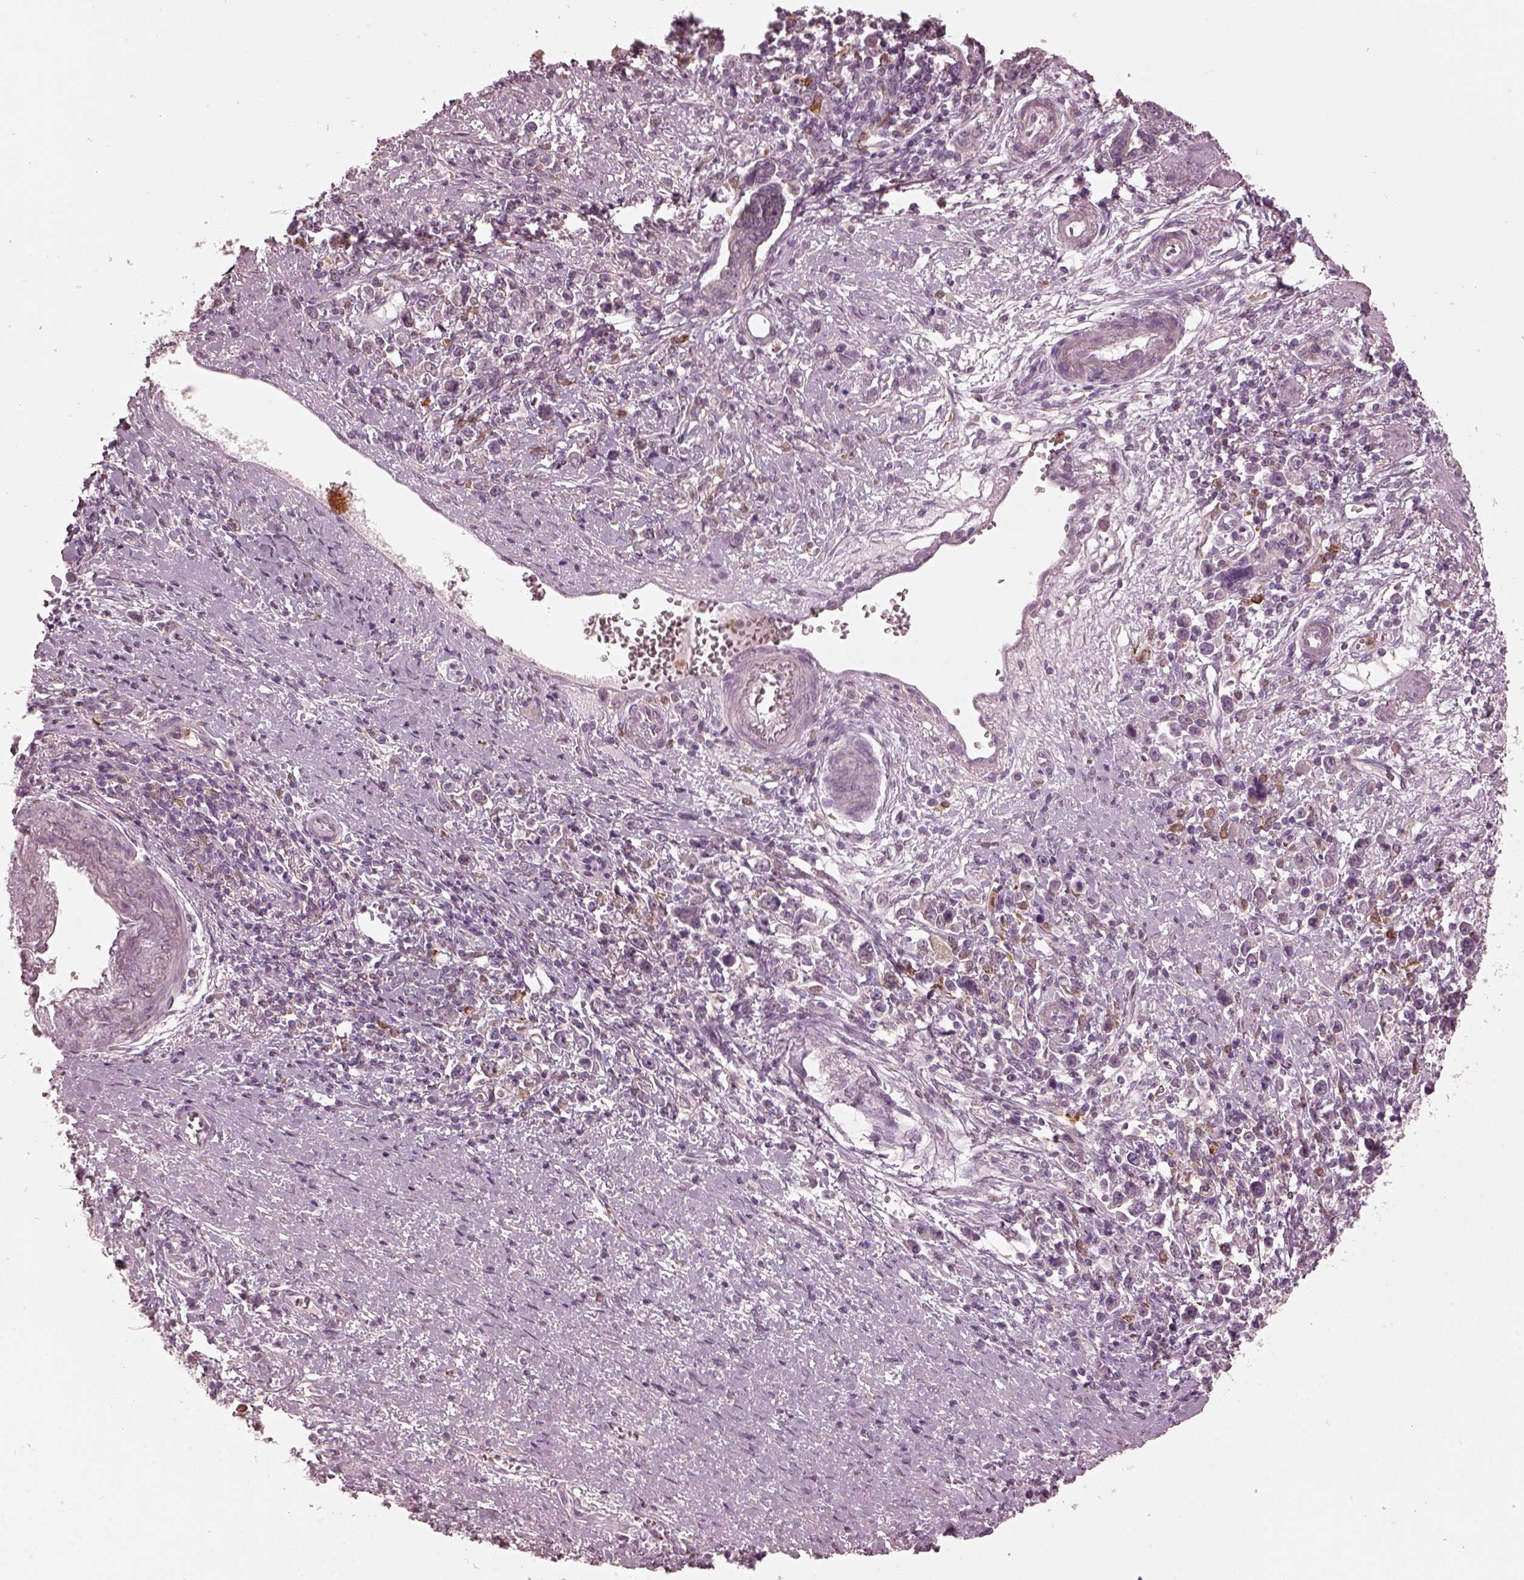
{"staining": {"intensity": "negative", "quantity": "none", "location": "none"}, "tissue": "stomach cancer", "cell_type": "Tumor cells", "image_type": "cancer", "snomed": [{"axis": "morphology", "description": "Adenocarcinoma, NOS"}, {"axis": "topography", "description": "Stomach"}], "caption": "Stomach cancer (adenocarcinoma) stained for a protein using IHC exhibits no staining tumor cells.", "gene": "PSTPIP2", "patient": {"sex": "male", "age": 63}}